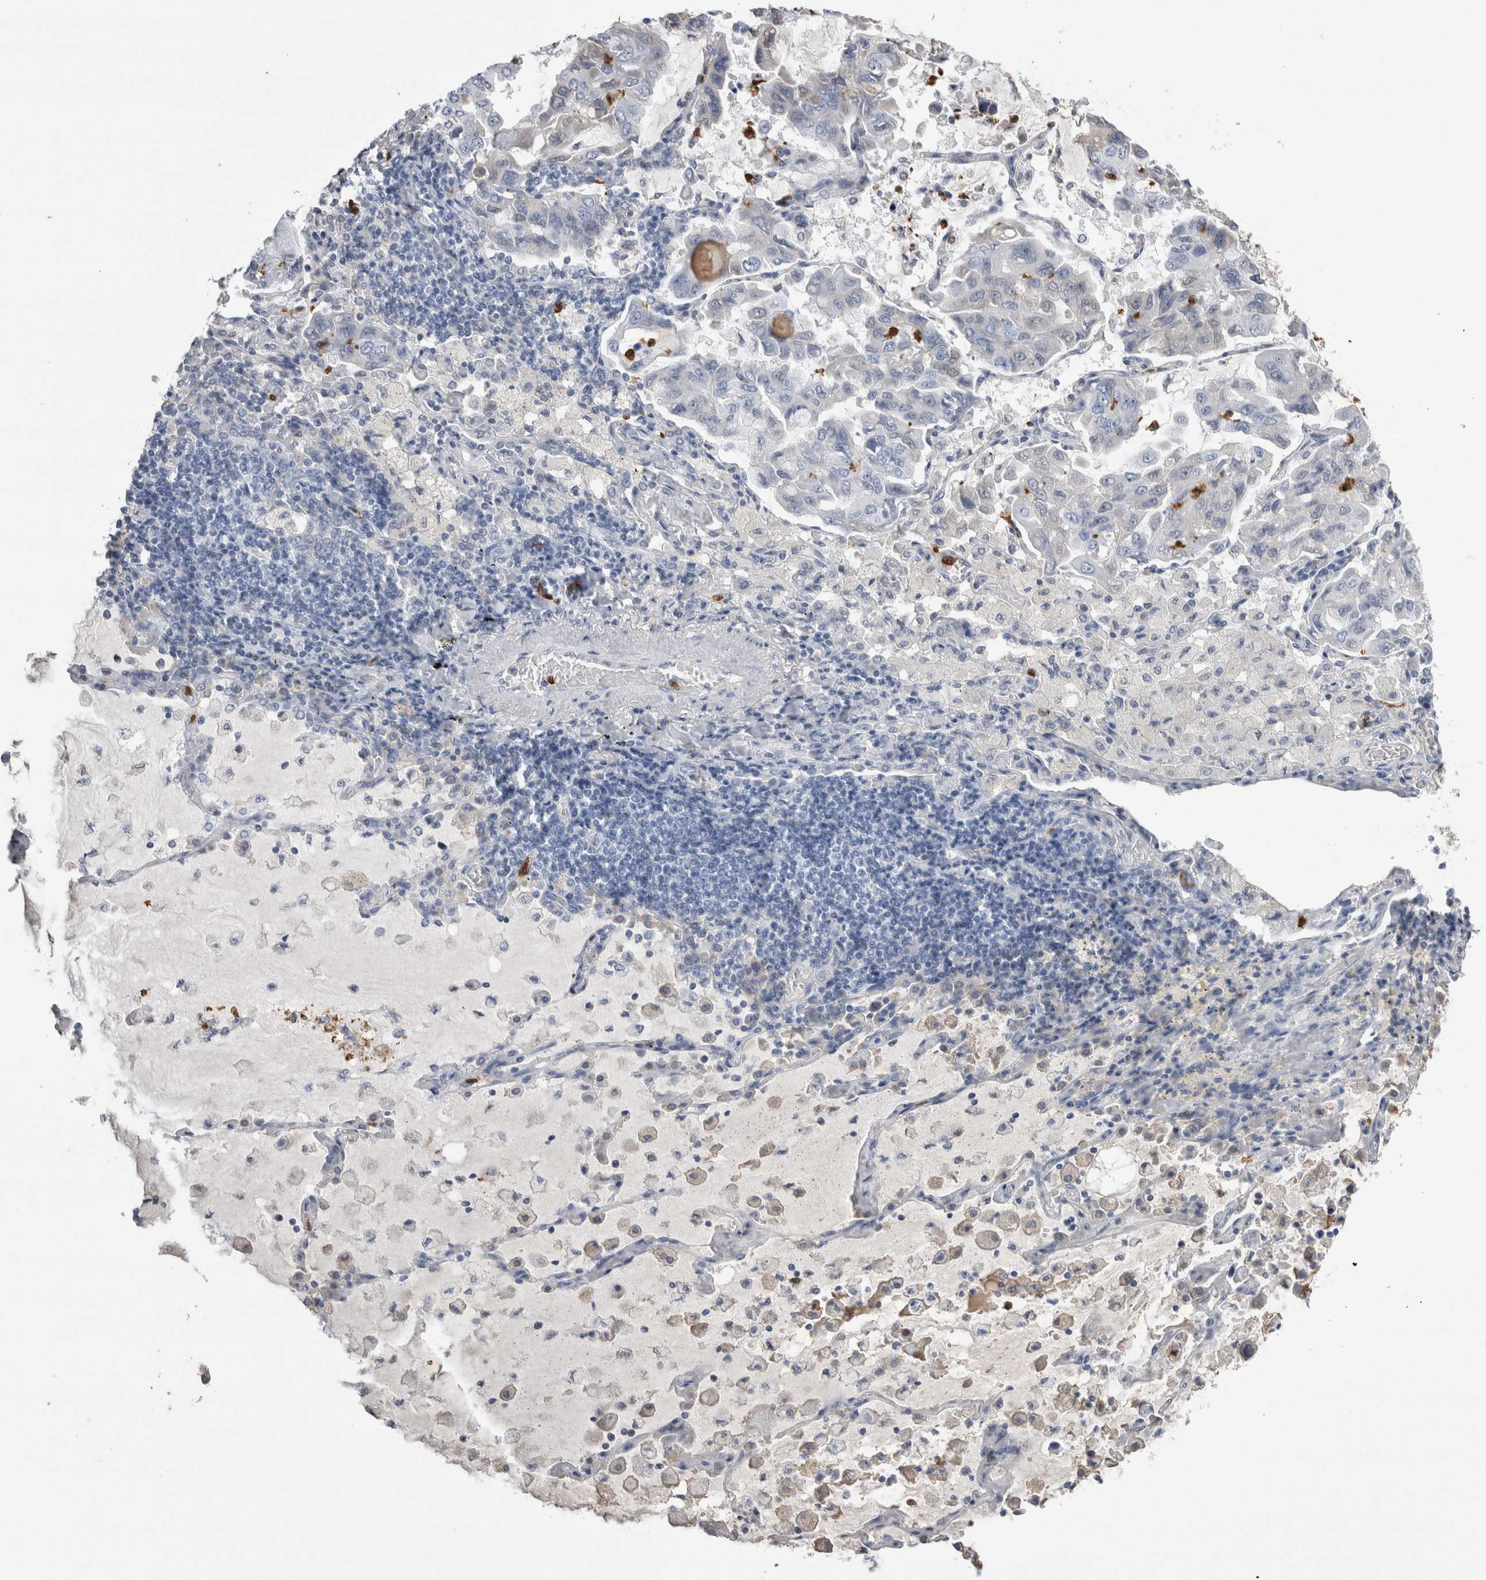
{"staining": {"intensity": "weak", "quantity": "<25%", "location": "cytoplasmic/membranous"}, "tissue": "lung cancer", "cell_type": "Tumor cells", "image_type": "cancer", "snomed": [{"axis": "morphology", "description": "Adenocarcinoma, NOS"}, {"axis": "topography", "description": "Lung"}], "caption": "This is an IHC image of lung adenocarcinoma. There is no positivity in tumor cells.", "gene": "S100A12", "patient": {"sex": "male", "age": 64}}